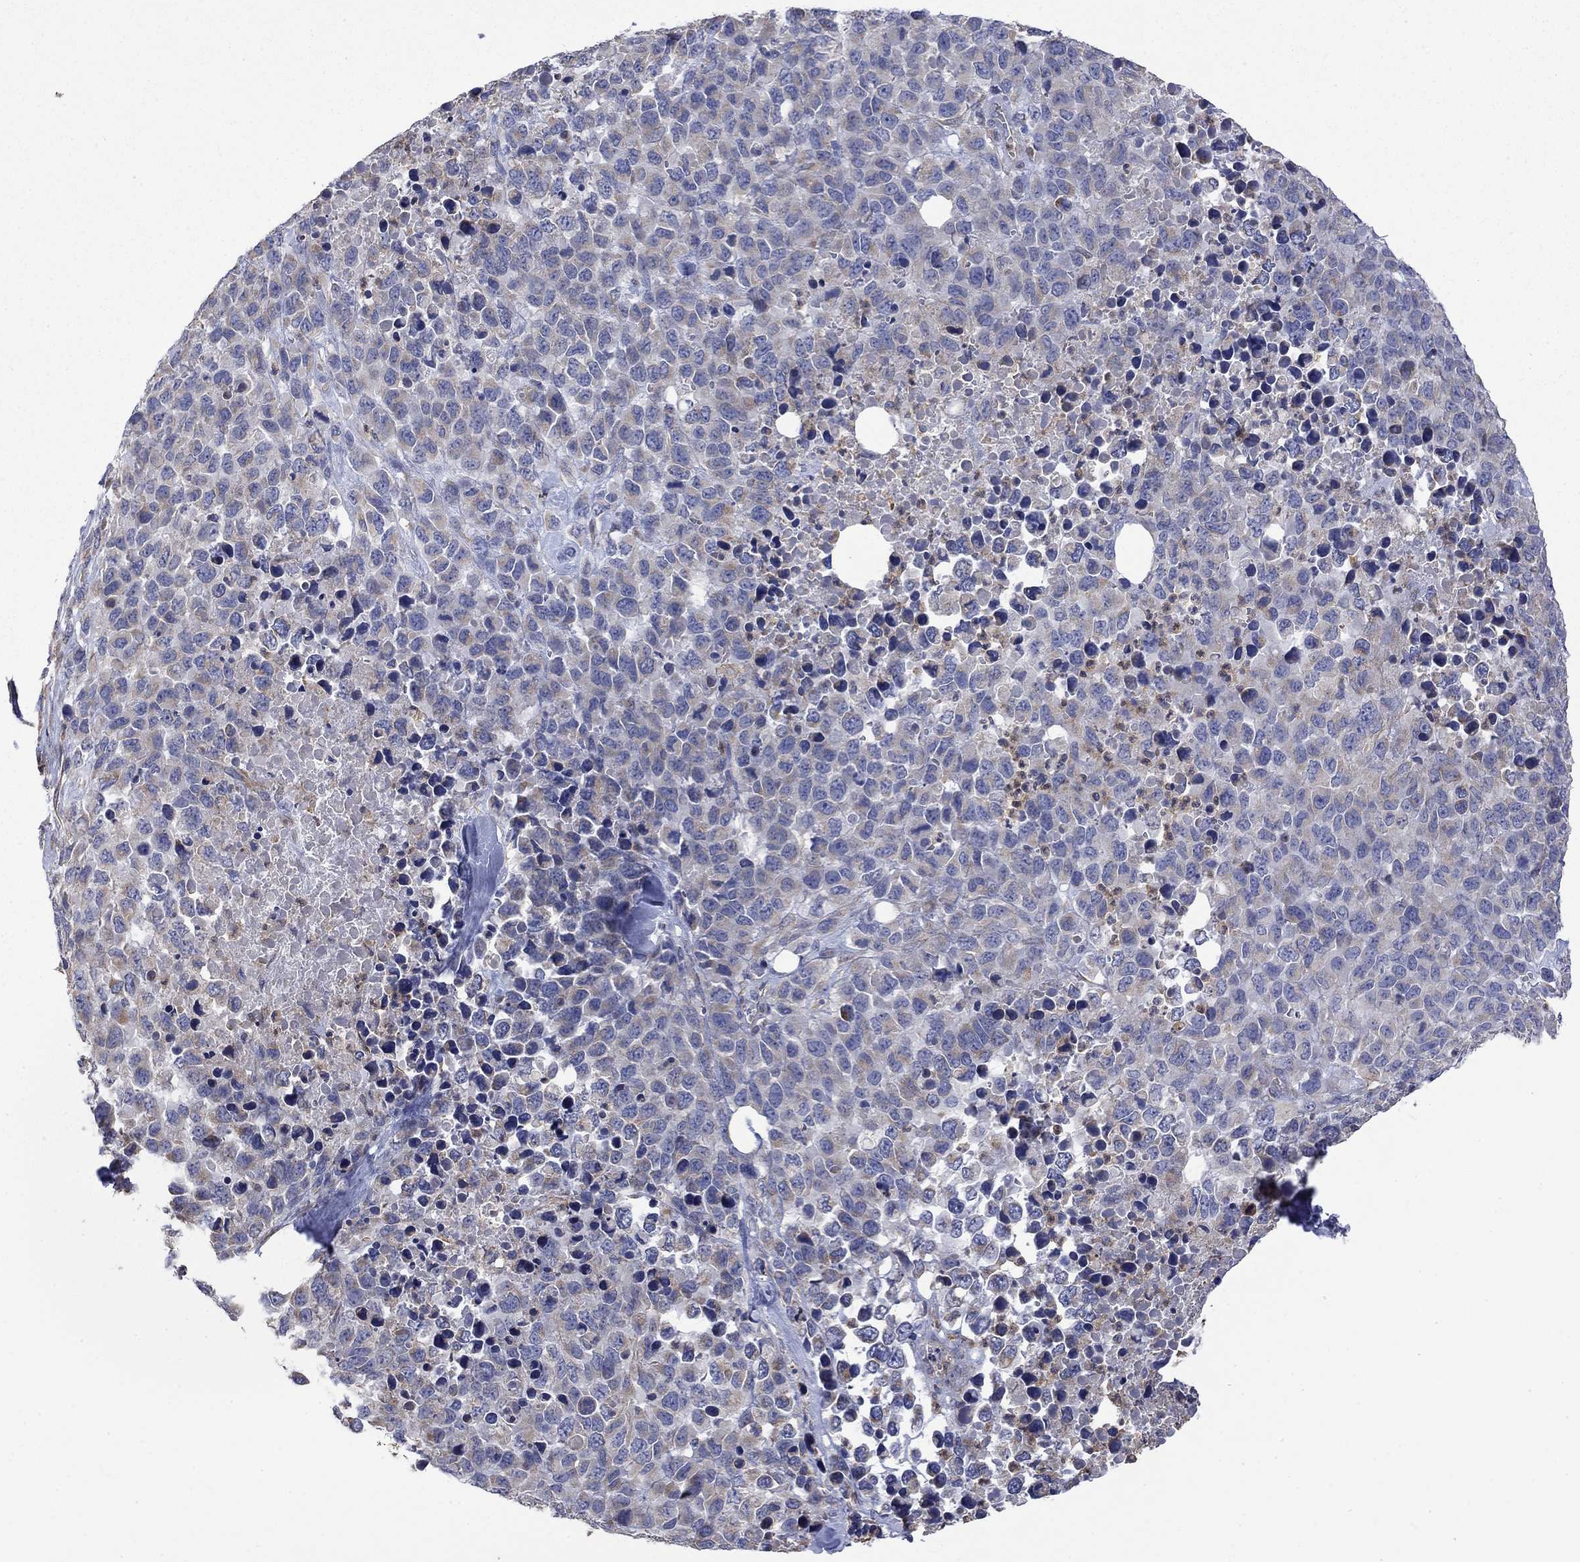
{"staining": {"intensity": "weak", "quantity": "25%-75%", "location": "cytoplasmic/membranous"}, "tissue": "melanoma", "cell_type": "Tumor cells", "image_type": "cancer", "snomed": [{"axis": "morphology", "description": "Malignant melanoma, Metastatic site"}, {"axis": "topography", "description": "Skin"}], "caption": "A photomicrograph of melanoma stained for a protein demonstrates weak cytoplasmic/membranous brown staining in tumor cells. The protein of interest is stained brown, and the nuclei are stained in blue (DAB (3,3'-diaminobenzidine) IHC with brightfield microscopy, high magnification).", "gene": "CAMKK2", "patient": {"sex": "male", "age": 84}}